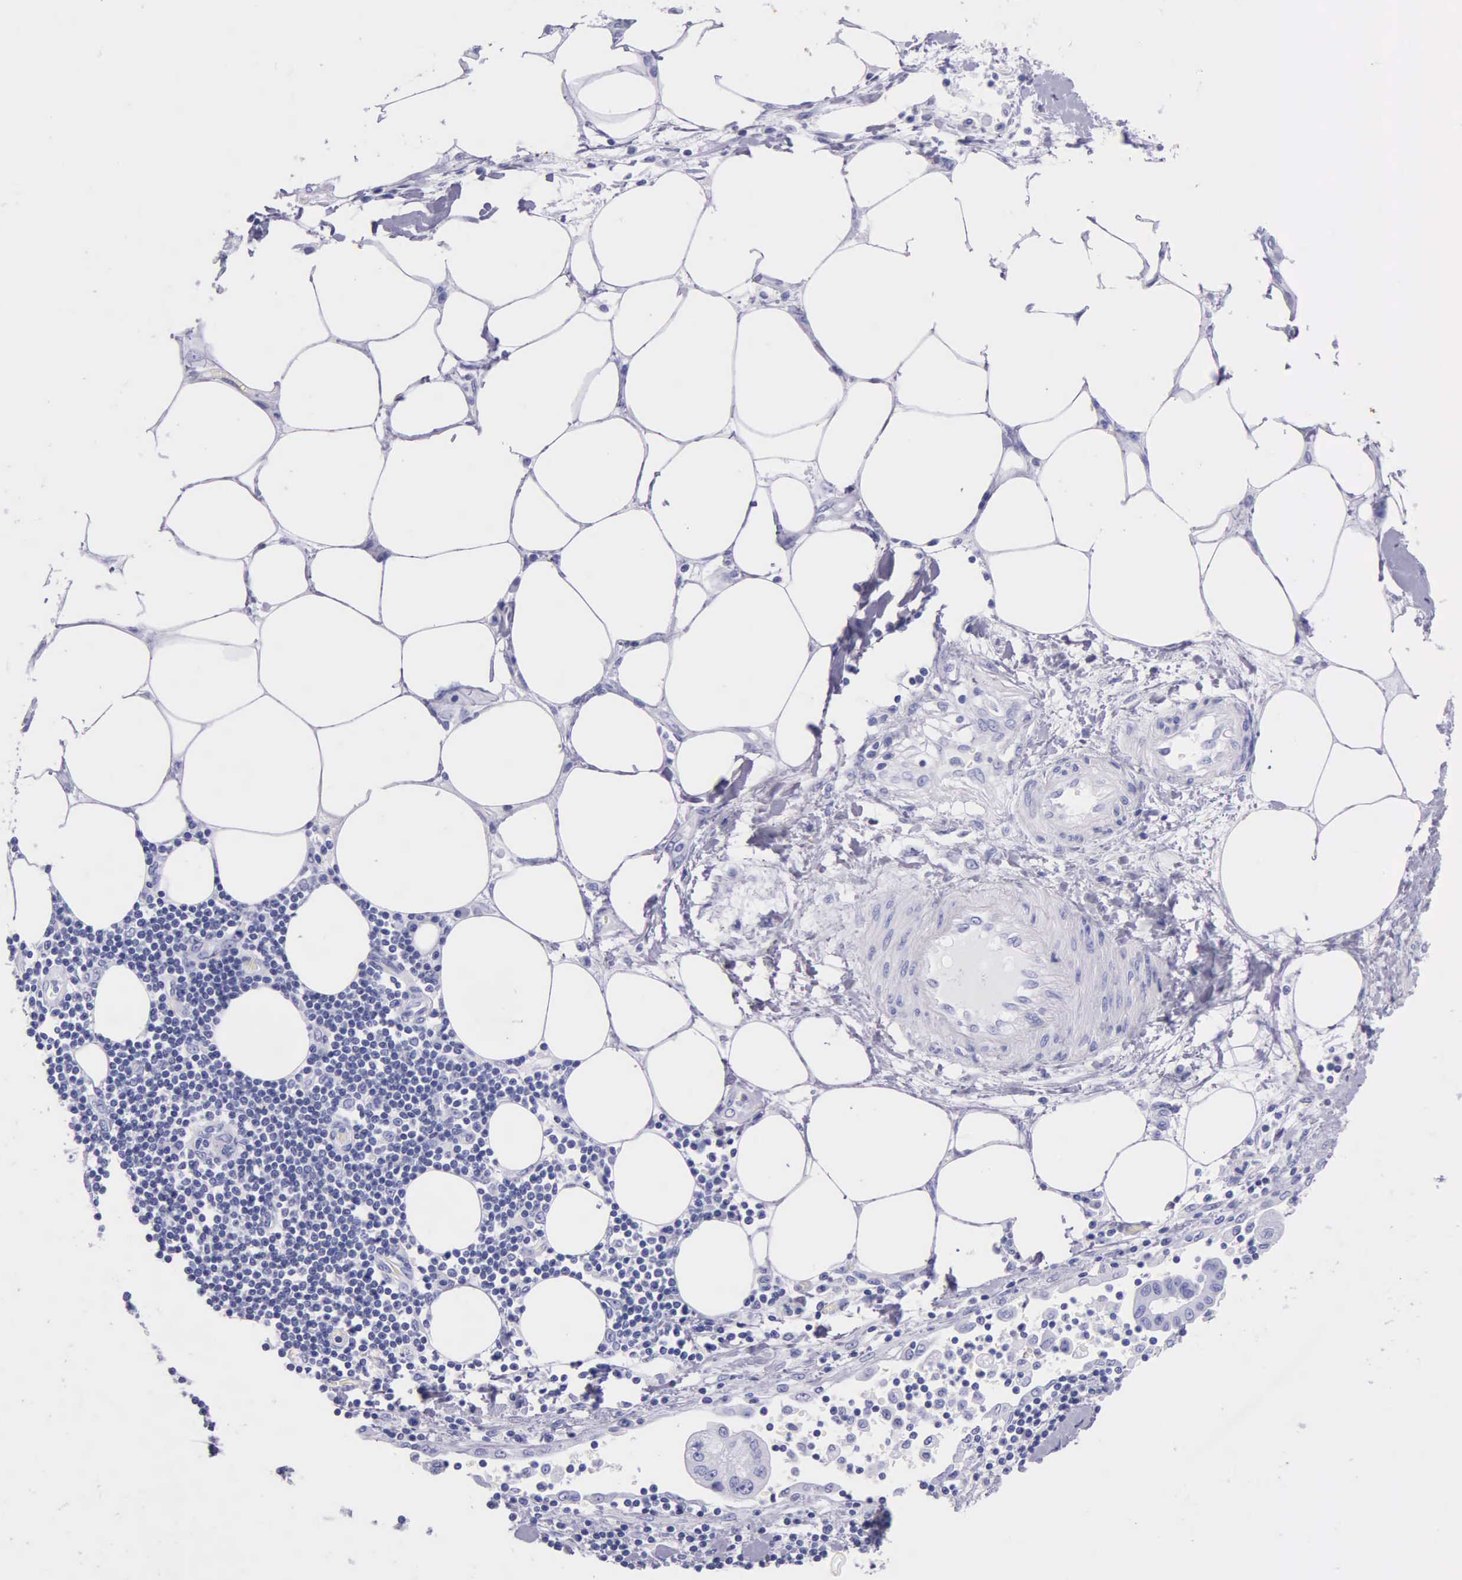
{"staining": {"intensity": "negative", "quantity": "none", "location": "none"}, "tissue": "pancreatic cancer", "cell_type": "Tumor cells", "image_type": "cancer", "snomed": [{"axis": "morphology", "description": "Adenocarcinoma, NOS"}, {"axis": "topography", "description": "Pancreas"}, {"axis": "topography", "description": "Stomach, upper"}], "caption": "Immunohistochemical staining of pancreatic cancer (adenocarcinoma) demonstrates no significant positivity in tumor cells.", "gene": "KLK3", "patient": {"sex": "male", "age": 77}}